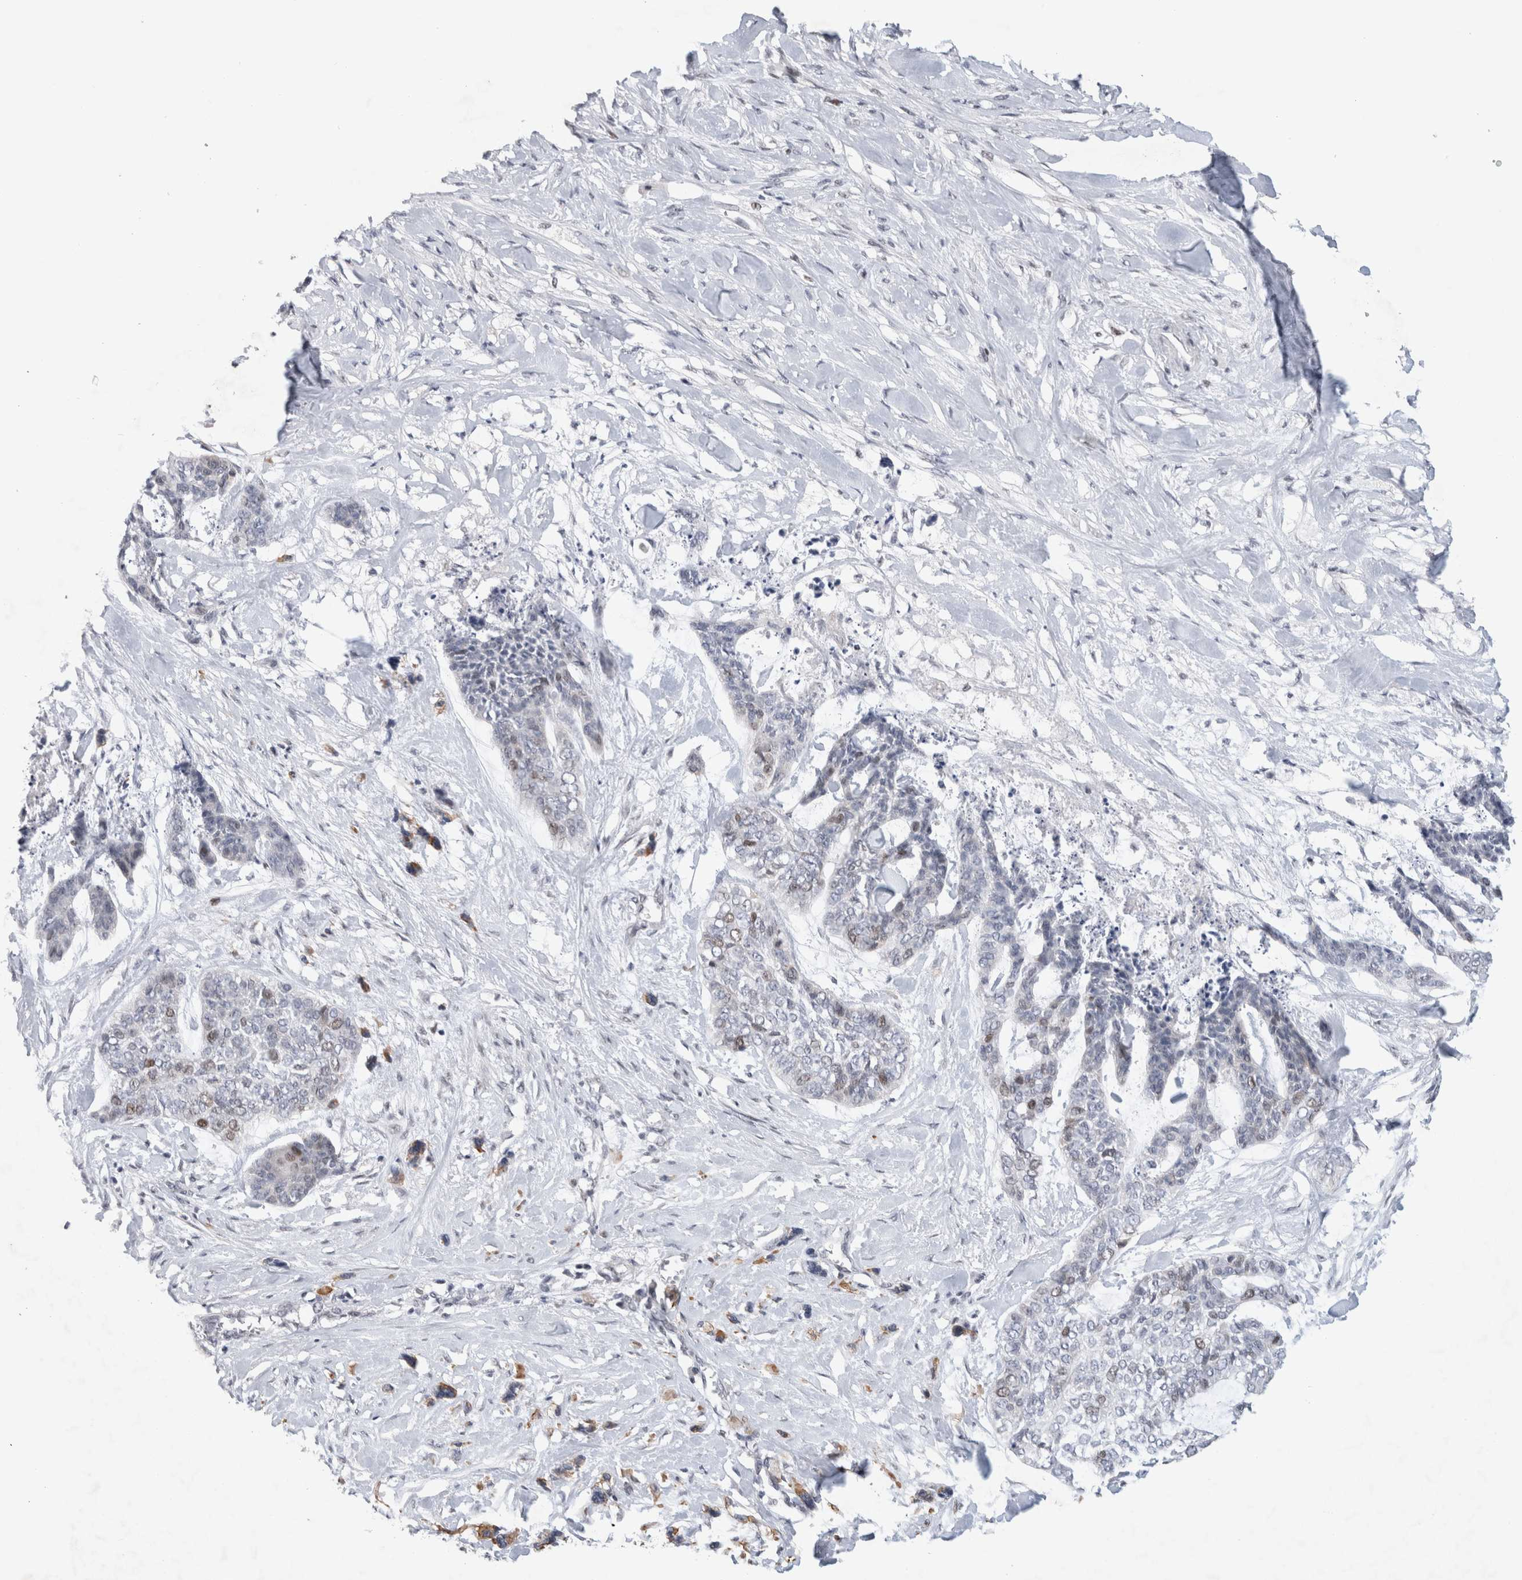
{"staining": {"intensity": "negative", "quantity": "none", "location": "none"}, "tissue": "skin cancer", "cell_type": "Tumor cells", "image_type": "cancer", "snomed": [{"axis": "morphology", "description": "Basal cell carcinoma"}, {"axis": "topography", "description": "Skin"}], "caption": "Immunohistochemistry (IHC) of skin cancer (basal cell carcinoma) demonstrates no staining in tumor cells. (DAB IHC with hematoxylin counter stain).", "gene": "KNL1", "patient": {"sex": "female", "age": 64}}